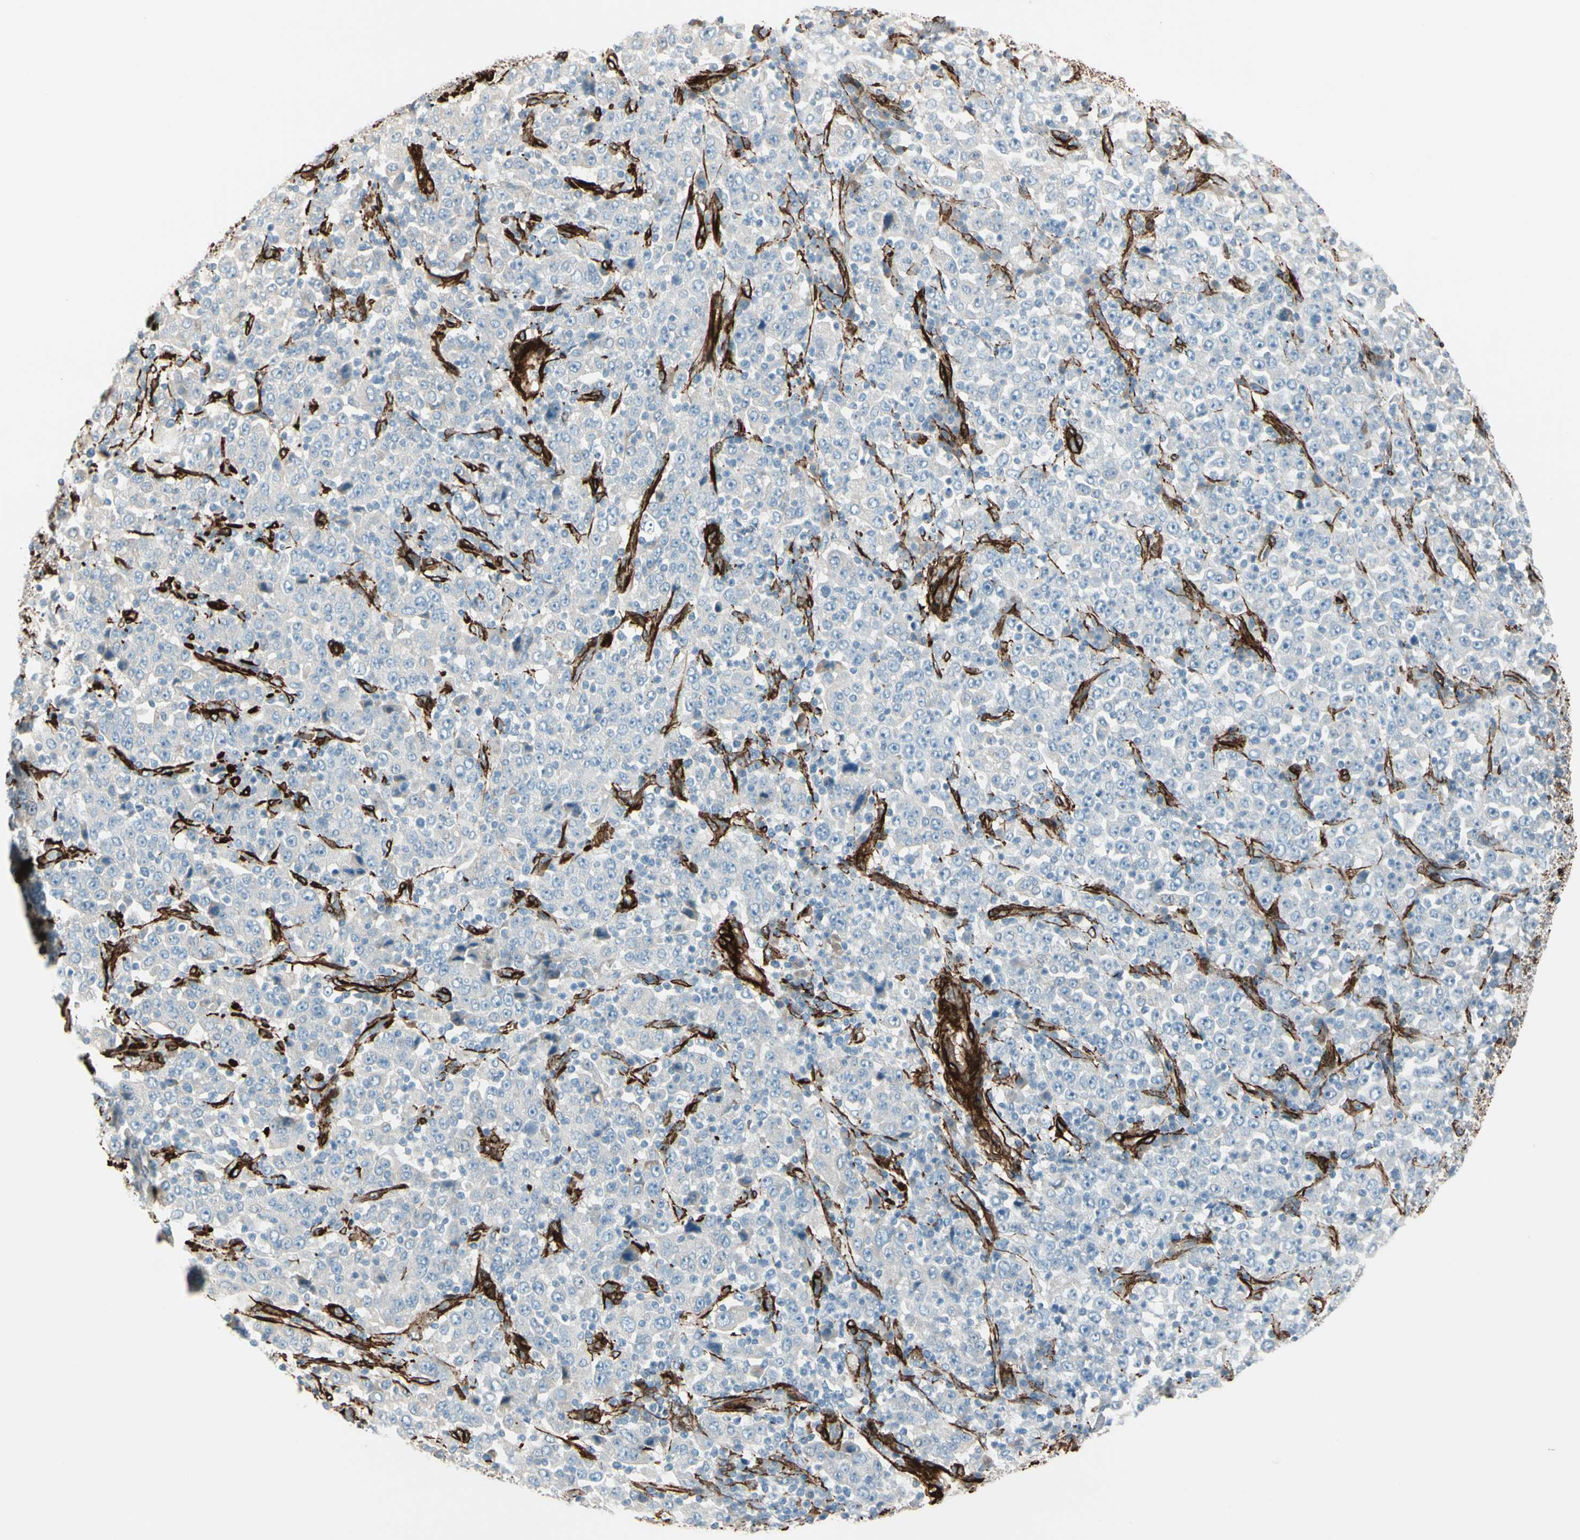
{"staining": {"intensity": "negative", "quantity": "none", "location": "none"}, "tissue": "stomach cancer", "cell_type": "Tumor cells", "image_type": "cancer", "snomed": [{"axis": "morphology", "description": "Normal tissue, NOS"}, {"axis": "morphology", "description": "Adenocarcinoma, NOS"}, {"axis": "topography", "description": "Stomach, upper"}, {"axis": "topography", "description": "Stomach"}], "caption": "A histopathology image of stomach cancer (adenocarcinoma) stained for a protein demonstrates no brown staining in tumor cells.", "gene": "CALD1", "patient": {"sex": "male", "age": 59}}